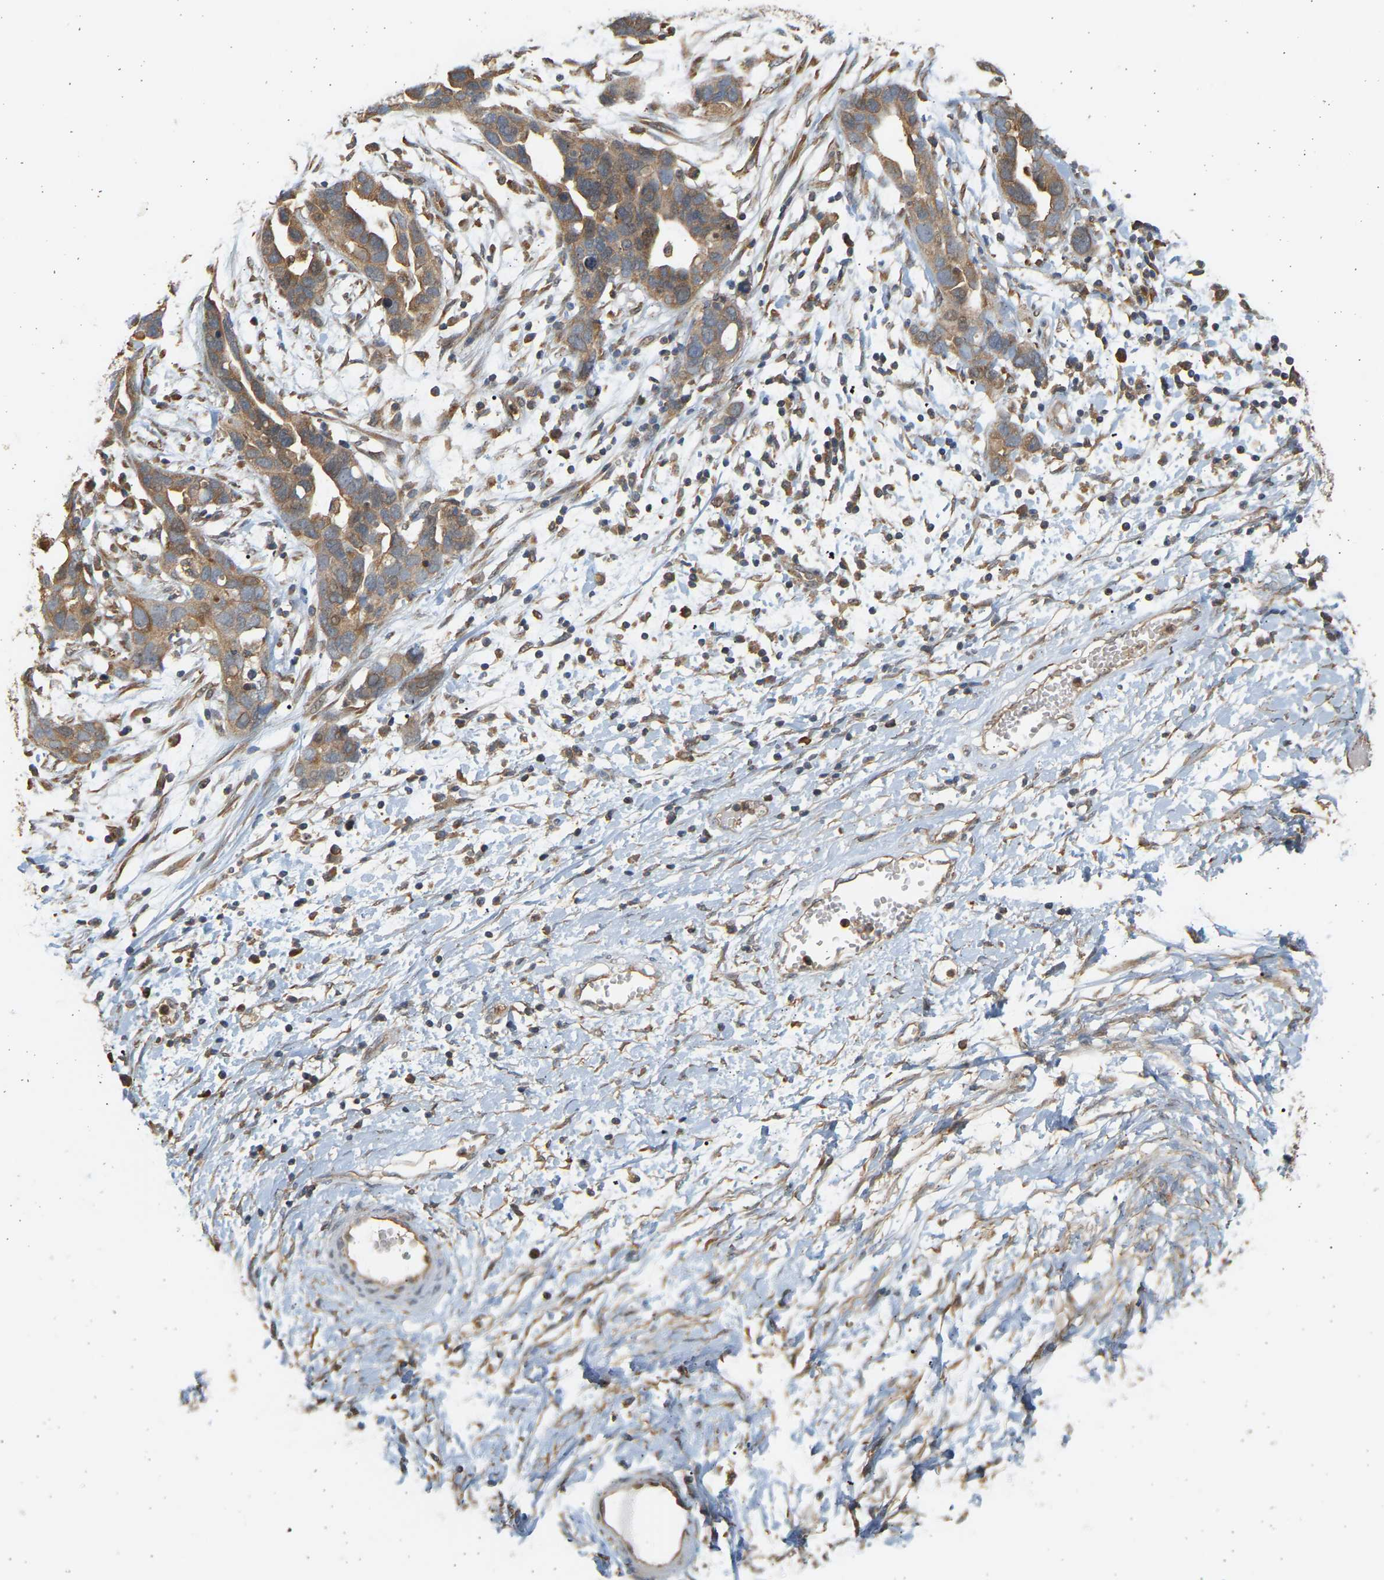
{"staining": {"intensity": "moderate", "quantity": ">75%", "location": "cytoplasmic/membranous"}, "tissue": "ovarian cancer", "cell_type": "Tumor cells", "image_type": "cancer", "snomed": [{"axis": "morphology", "description": "Cystadenocarcinoma, serous, NOS"}, {"axis": "topography", "description": "Ovary"}], "caption": "Protein expression analysis of human ovarian cancer reveals moderate cytoplasmic/membranous staining in about >75% of tumor cells.", "gene": "B4GALT6", "patient": {"sex": "female", "age": 54}}